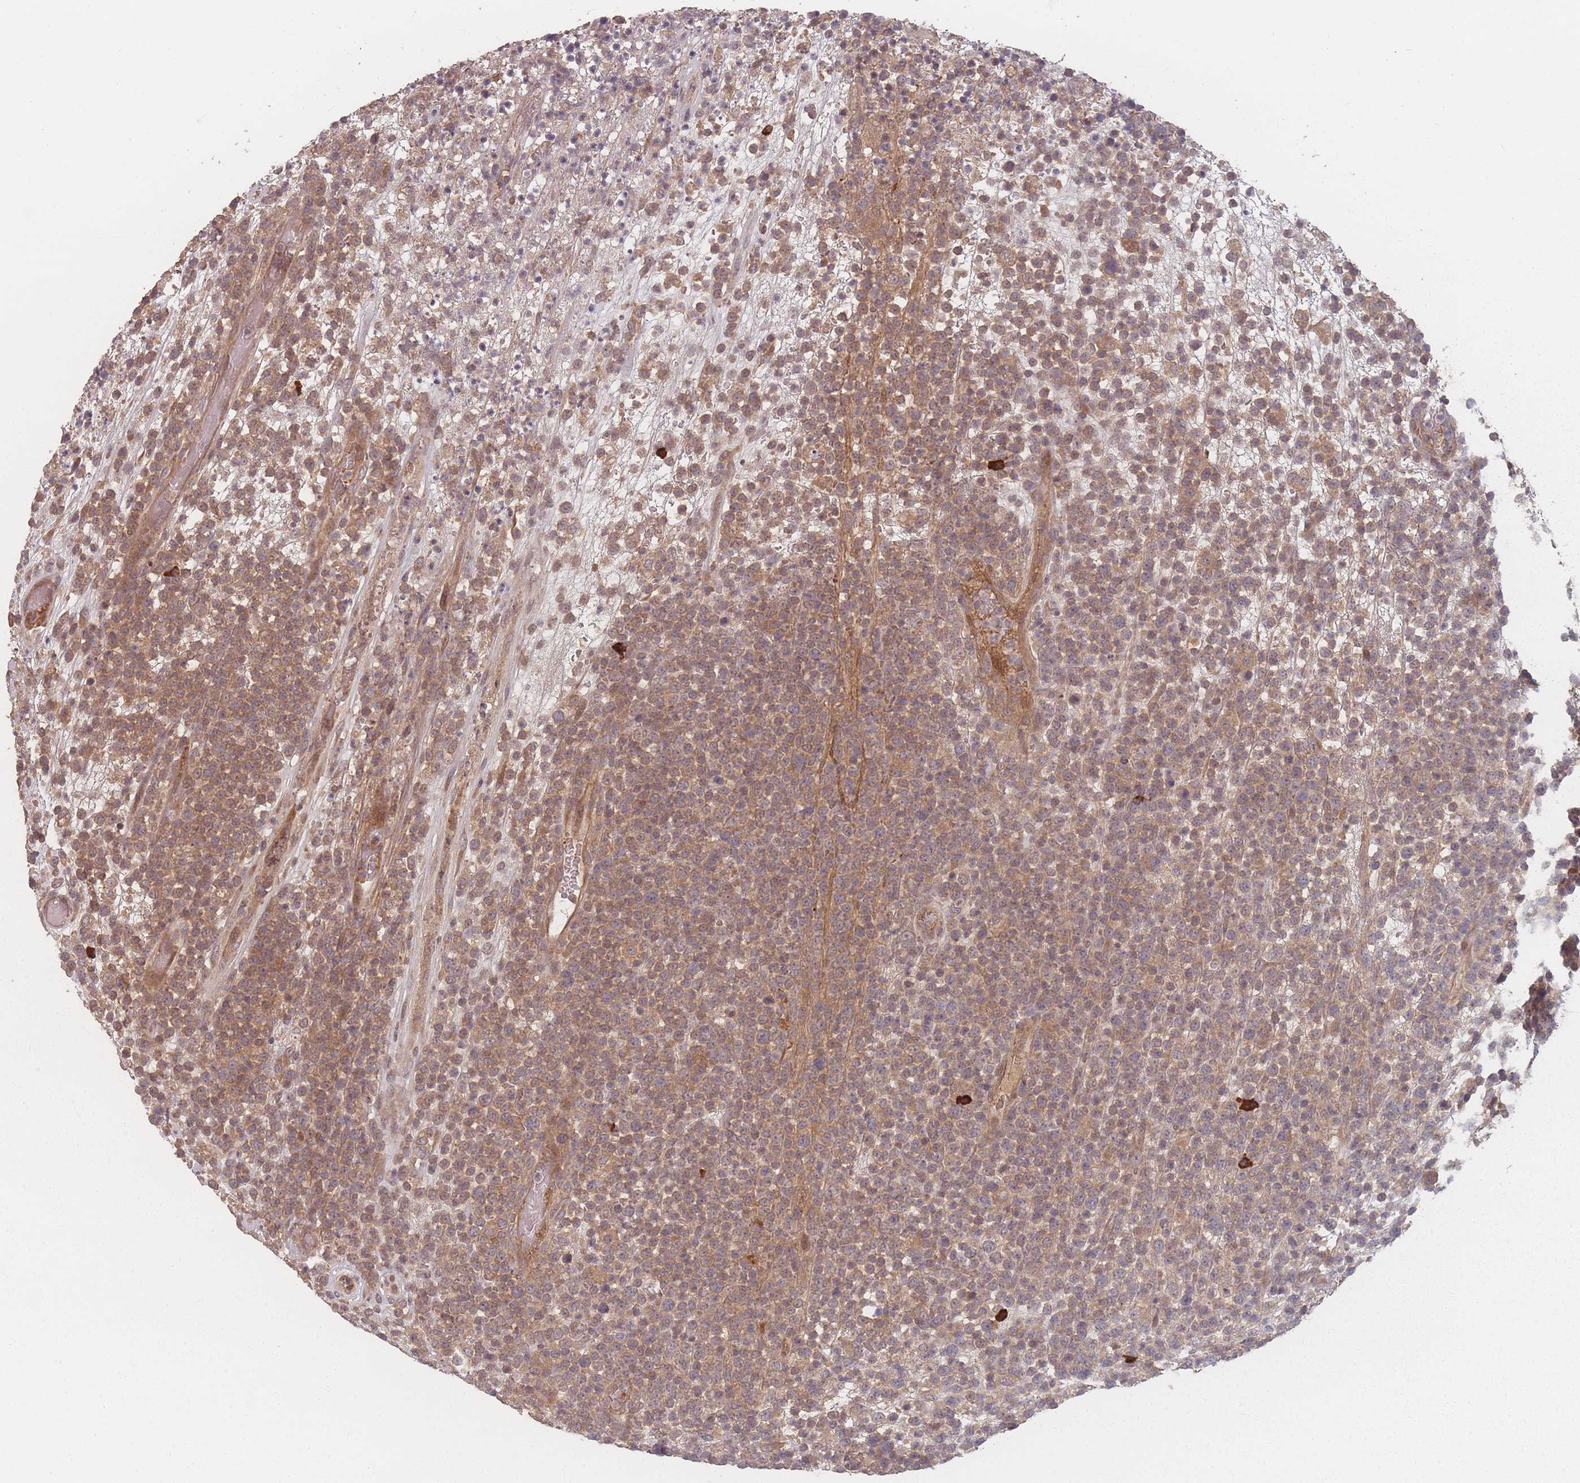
{"staining": {"intensity": "moderate", "quantity": ">75%", "location": "cytoplasmic/membranous"}, "tissue": "lymphoma", "cell_type": "Tumor cells", "image_type": "cancer", "snomed": [{"axis": "morphology", "description": "Malignant lymphoma, non-Hodgkin's type, High grade"}, {"axis": "topography", "description": "Colon"}], "caption": "Immunohistochemistry of malignant lymphoma, non-Hodgkin's type (high-grade) demonstrates medium levels of moderate cytoplasmic/membranous staining in about >75% of tumor cells.", "gene": "HAGH", "patient": {"sex": "female", "age": 53}}